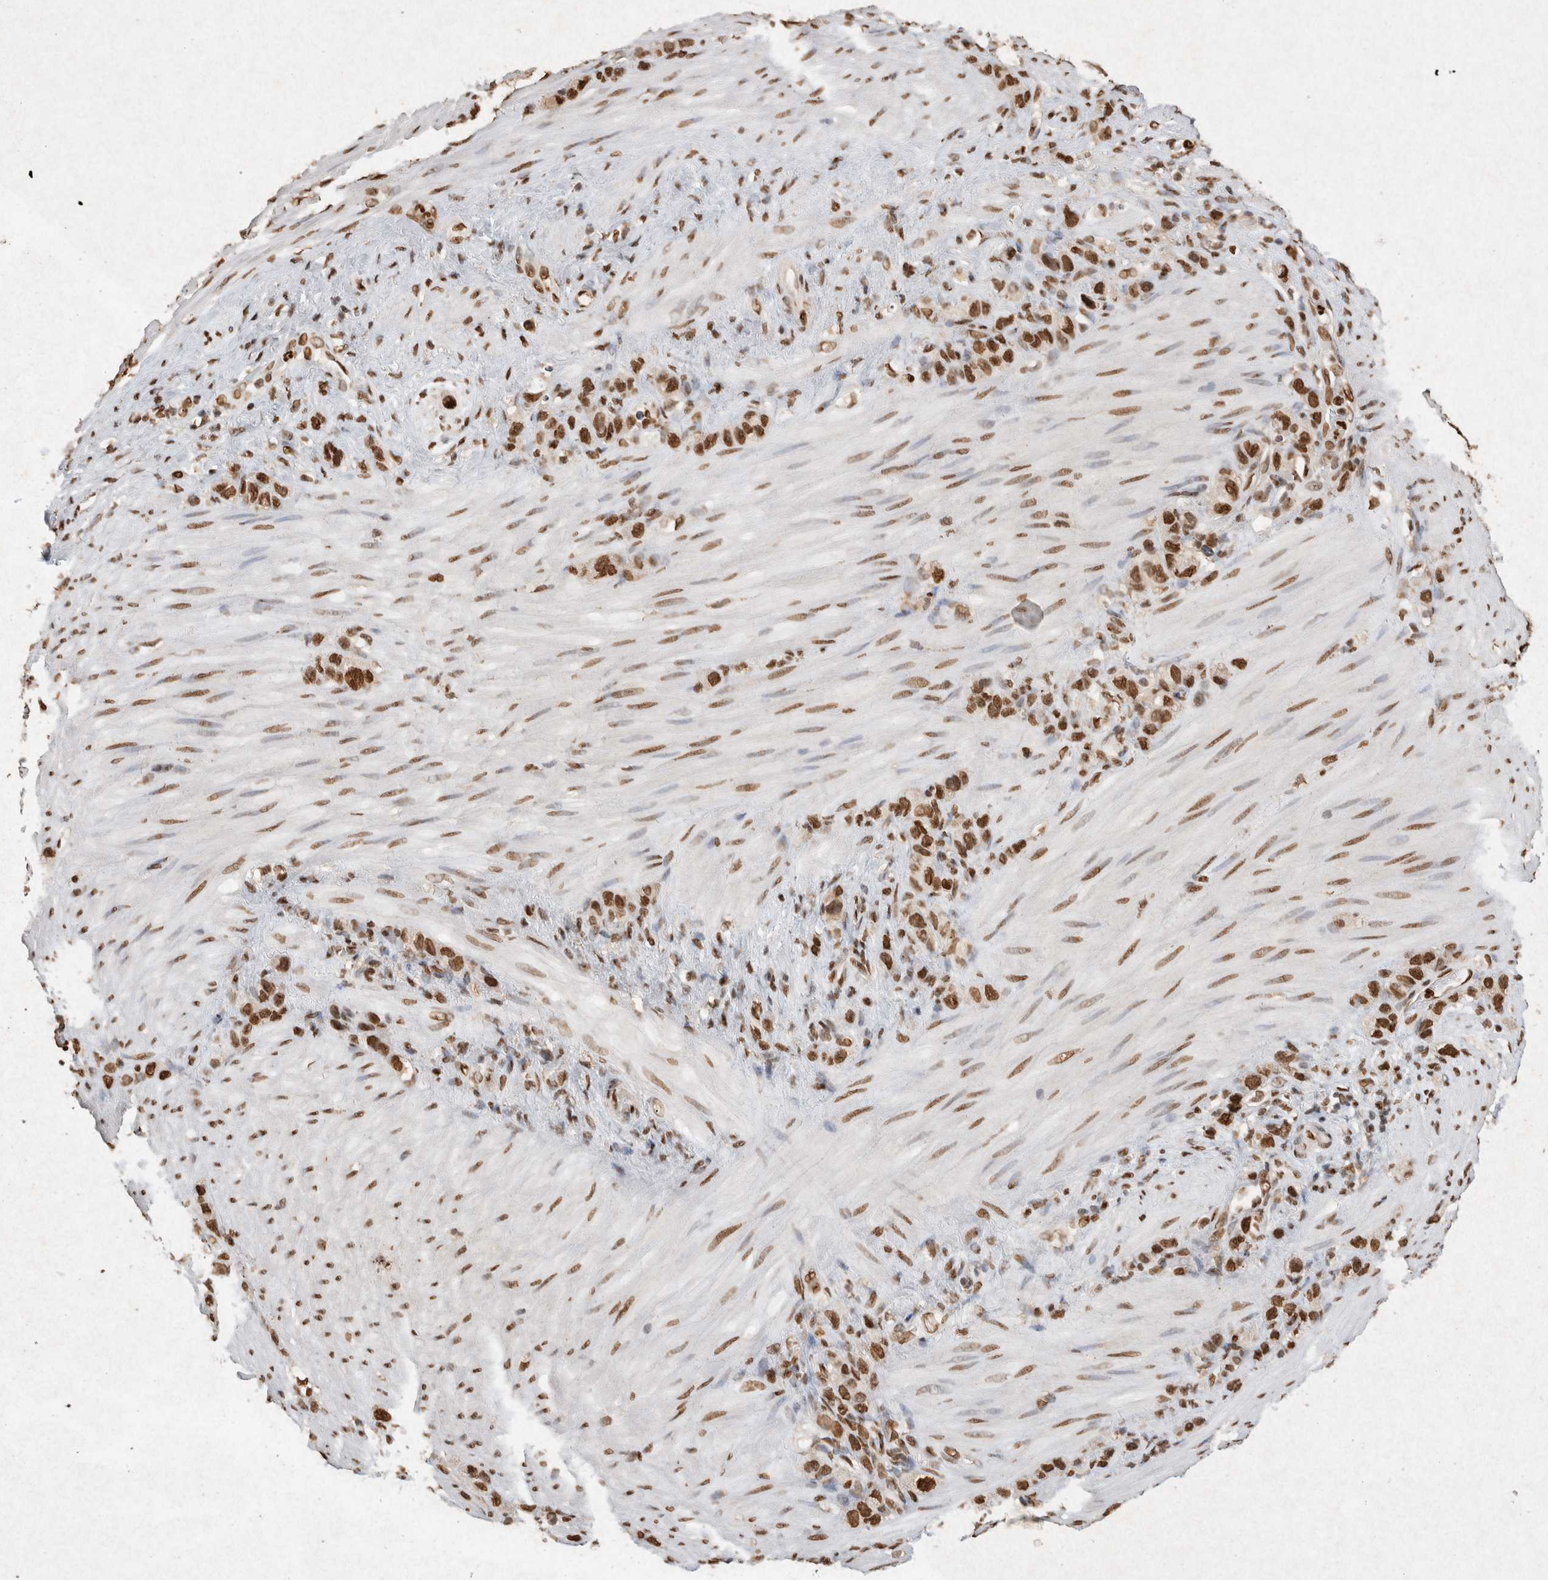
{"staining": {"intensity": "strong", "quantity": ">75%", "location": "nuclear"}, "tissue": "stomach cancer", "cell_type": "Tumor cells", "image_type": "cancer", "snomed": [{"axis": "morphology", "description": "Adenocarcinoma, NOS"}, {"axis": "morphology", "description": "Adenocarcinoma, High grade"}, {"axis": "topography", "description": "Stomach, upper"}, {"axis": "topography", "description": "Stomach, lower"}], "caption": "Stomach adenocarcinoma was stained to show a protein in brown. There is high levels of strong nuclear expression in about >75% of tumor cells.", "gene": "HDGF", "patient": {"sex": "female", "age": 65}}